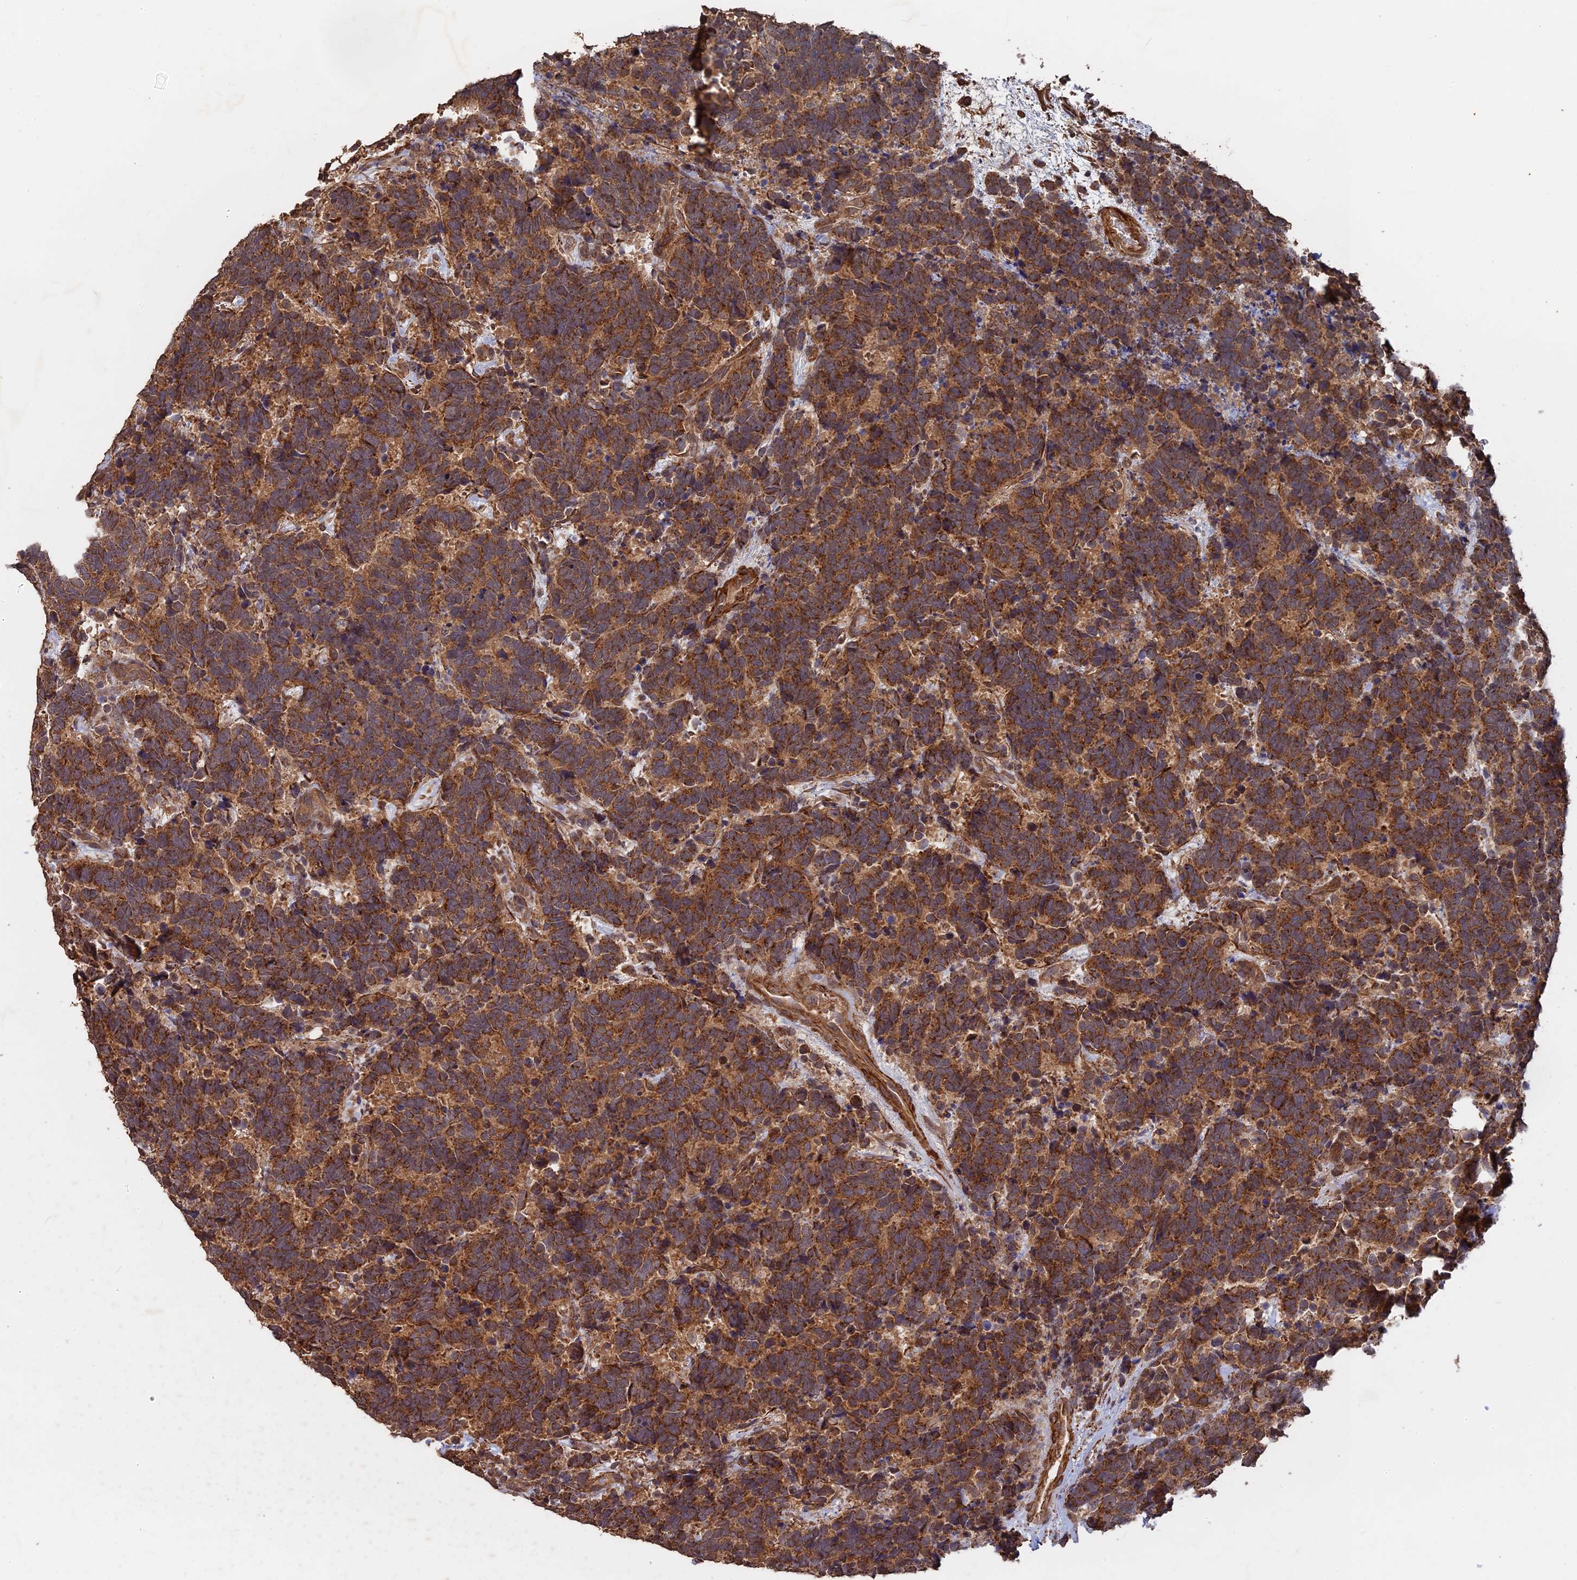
{"staining": {"intensity": "moderate", "quantity": ">75%", "location": "cytoplasmic/membranous"}, "tissue": "carcinoid", "cell_type": "Tumor cells", "image_type": "cancer", "snomed": [{"axis": "morphology", "description": "Carcinoma, NOS"}, {"axis": "morphology", "description": "Carcinoid, malignant, NOS"}, {"axis": "topography", "description": "Urinary bladder"}], "caption": "Carcinoid stained for a protein (brown) reveals moderate cytoplasmic/membranous positive positivity in about >75% of tumor cells.", "gene": "SAC3D1", "patient": {"sex": "male", "age": 57}}